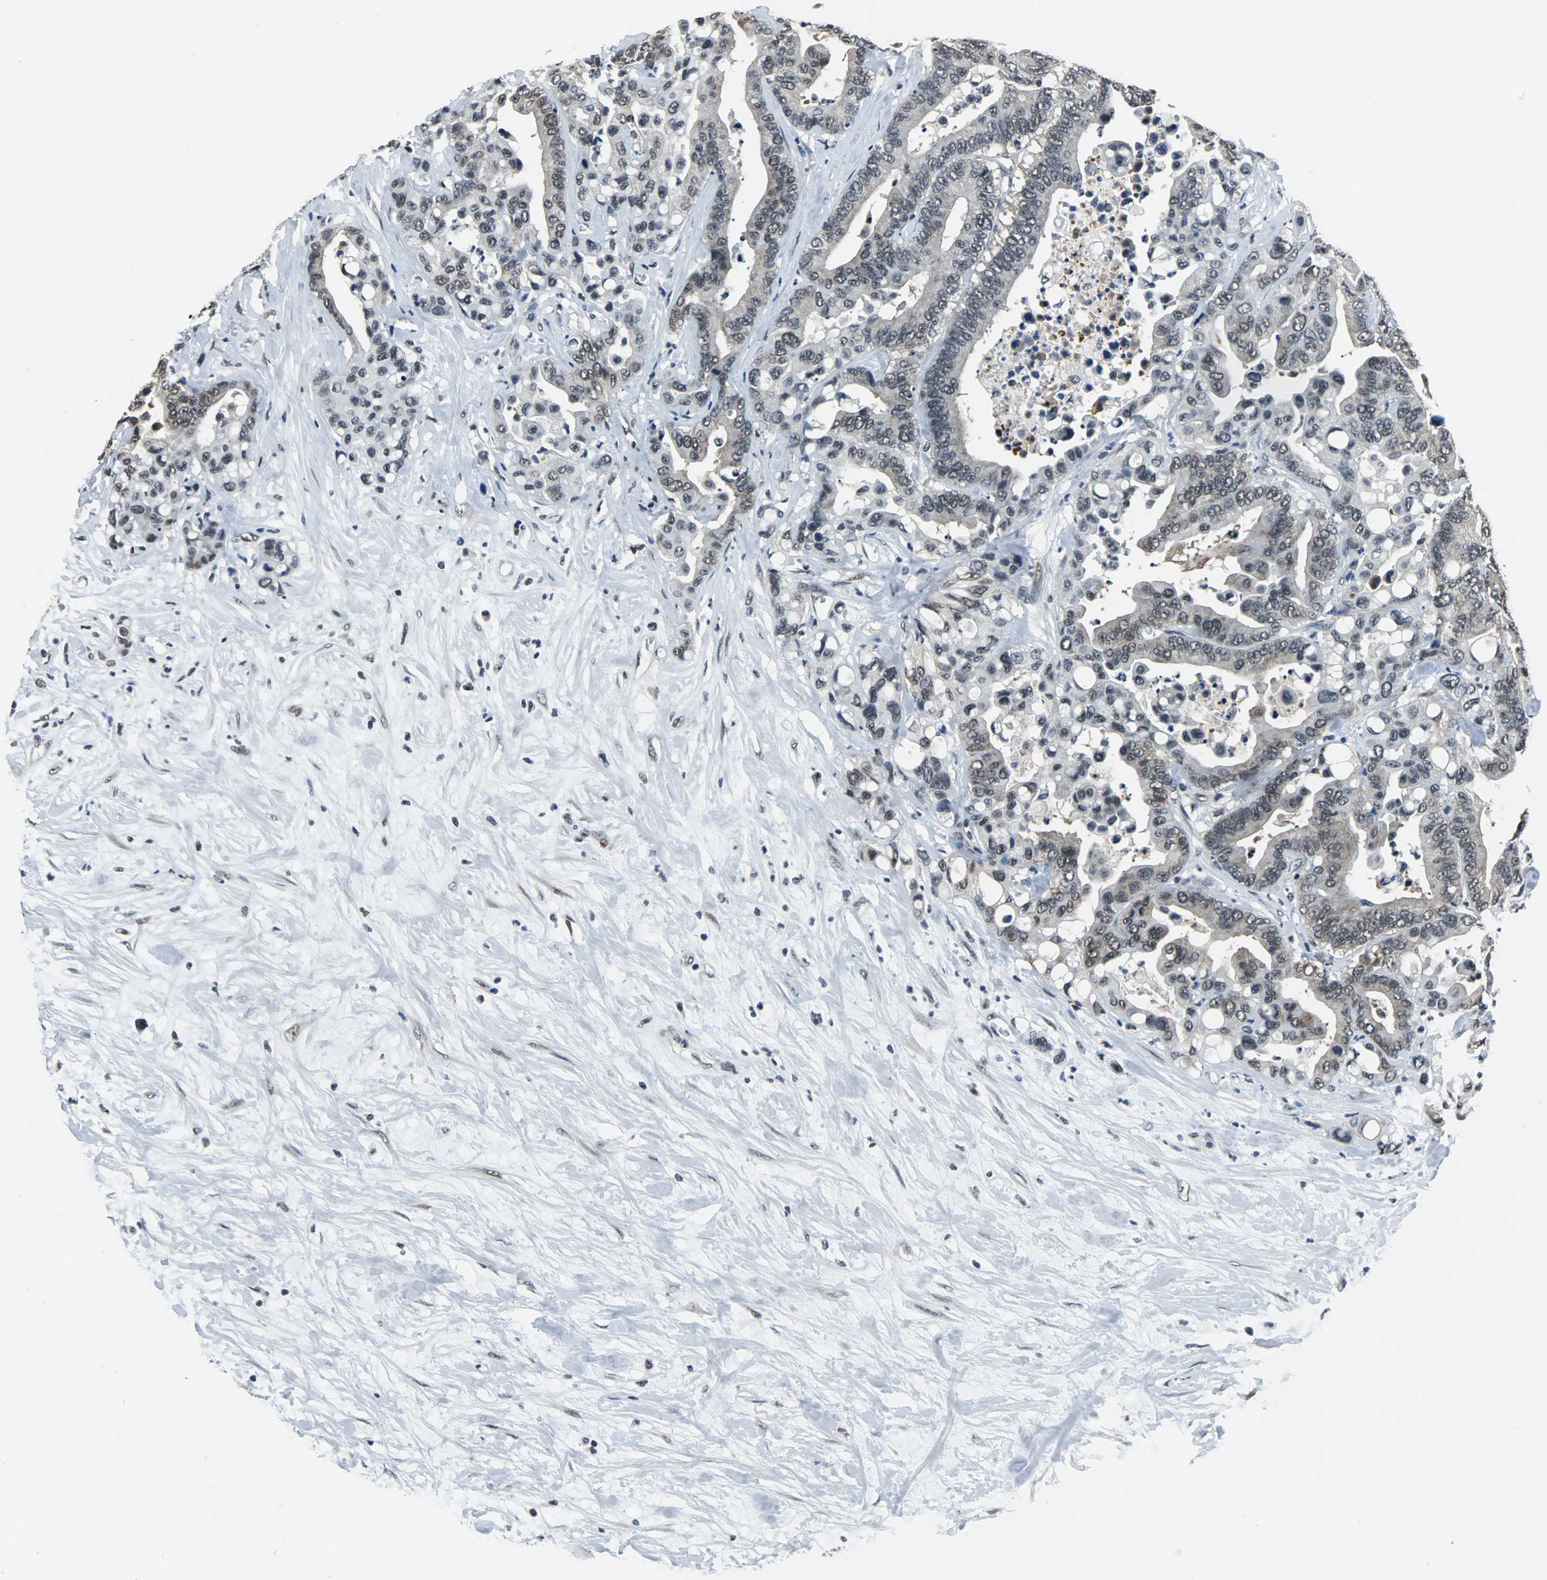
{"staining": {"intensity": "moderate", "quantity": "25%-75%", "location": "cytoplasmic/membranous"}, "tissue": "colorectal cancer", "cell_type": "Tumor cells", "image_type": "cancer", "snomed": [{"axis": "morphology", "description": "Normal tissue, NOS"}, {"axis": "morphology", "description": "Adenocarcinoma, NOS"}, {"axis": "topography", "description": "Colon"}], "caption": "Tumor cells exhibit medium levels of moderate cytoplasmic/membranous staining in about 25%-75% of cells in colorectal cancer (adenocarcinoma).", "gene": "RBM14", "patient": {"sex": "male", "age": 82}}